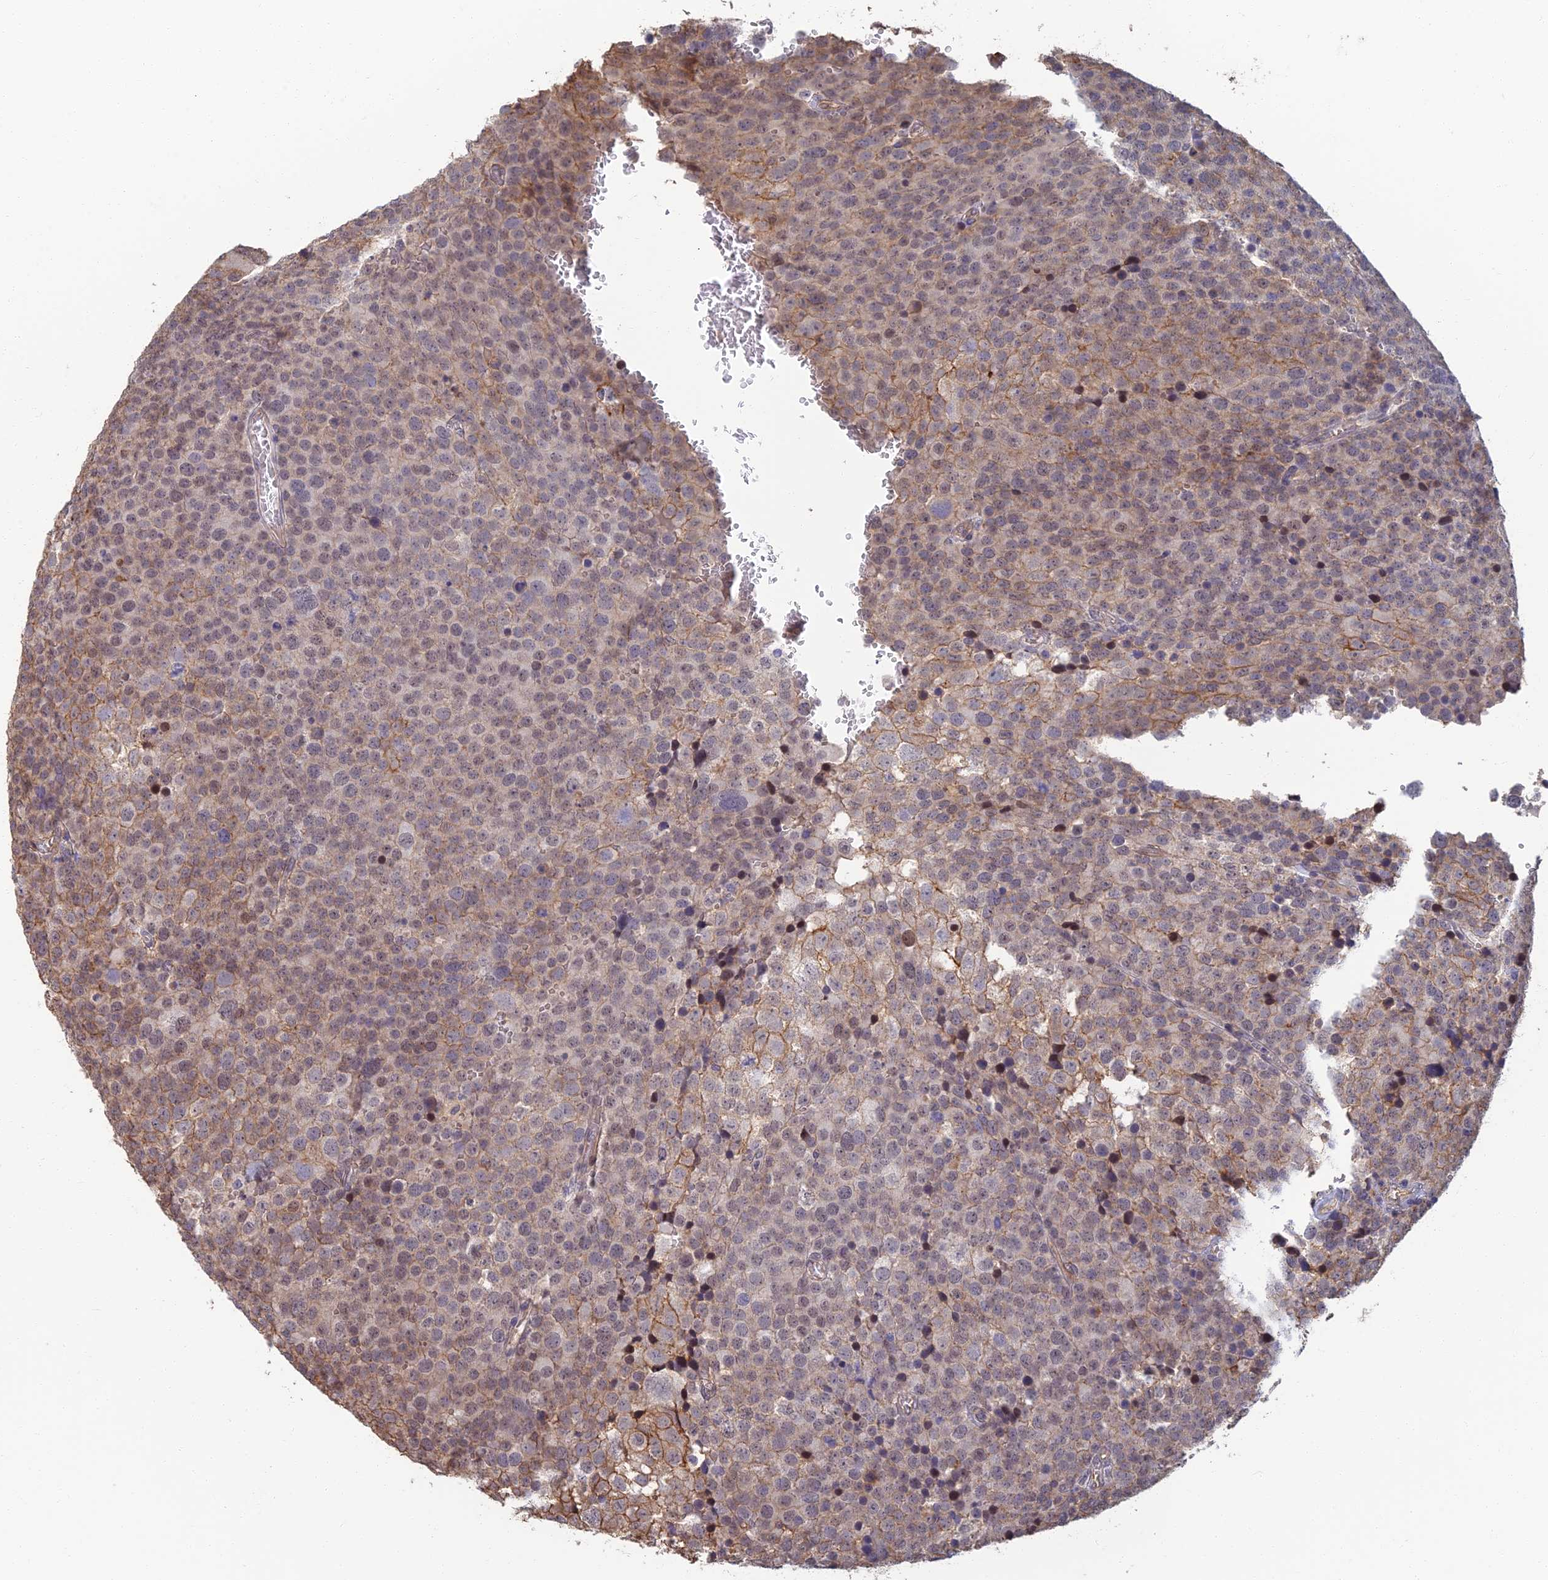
{"staining": {"intensity": "moderate", "quantity": "<25%", "location": "cytoplasmic/membranous"}, "tissue": "testis cancer", "cell_type": "Tumor cells", "image_type": "cancer", "snomed": [{"axis": "morphology", "description": "Seminoma, NOS"}, {"axis": "topography", "description": "Testis"}], "caption": "Immunohistochemistry of human testis cancer (seminoma) exhibits low levels of moderate cytoplasmic/membranous staining in about <25% of tumor cells.", "gene": "LRRN3", "patient": {"sex": "male", "age": 71}}